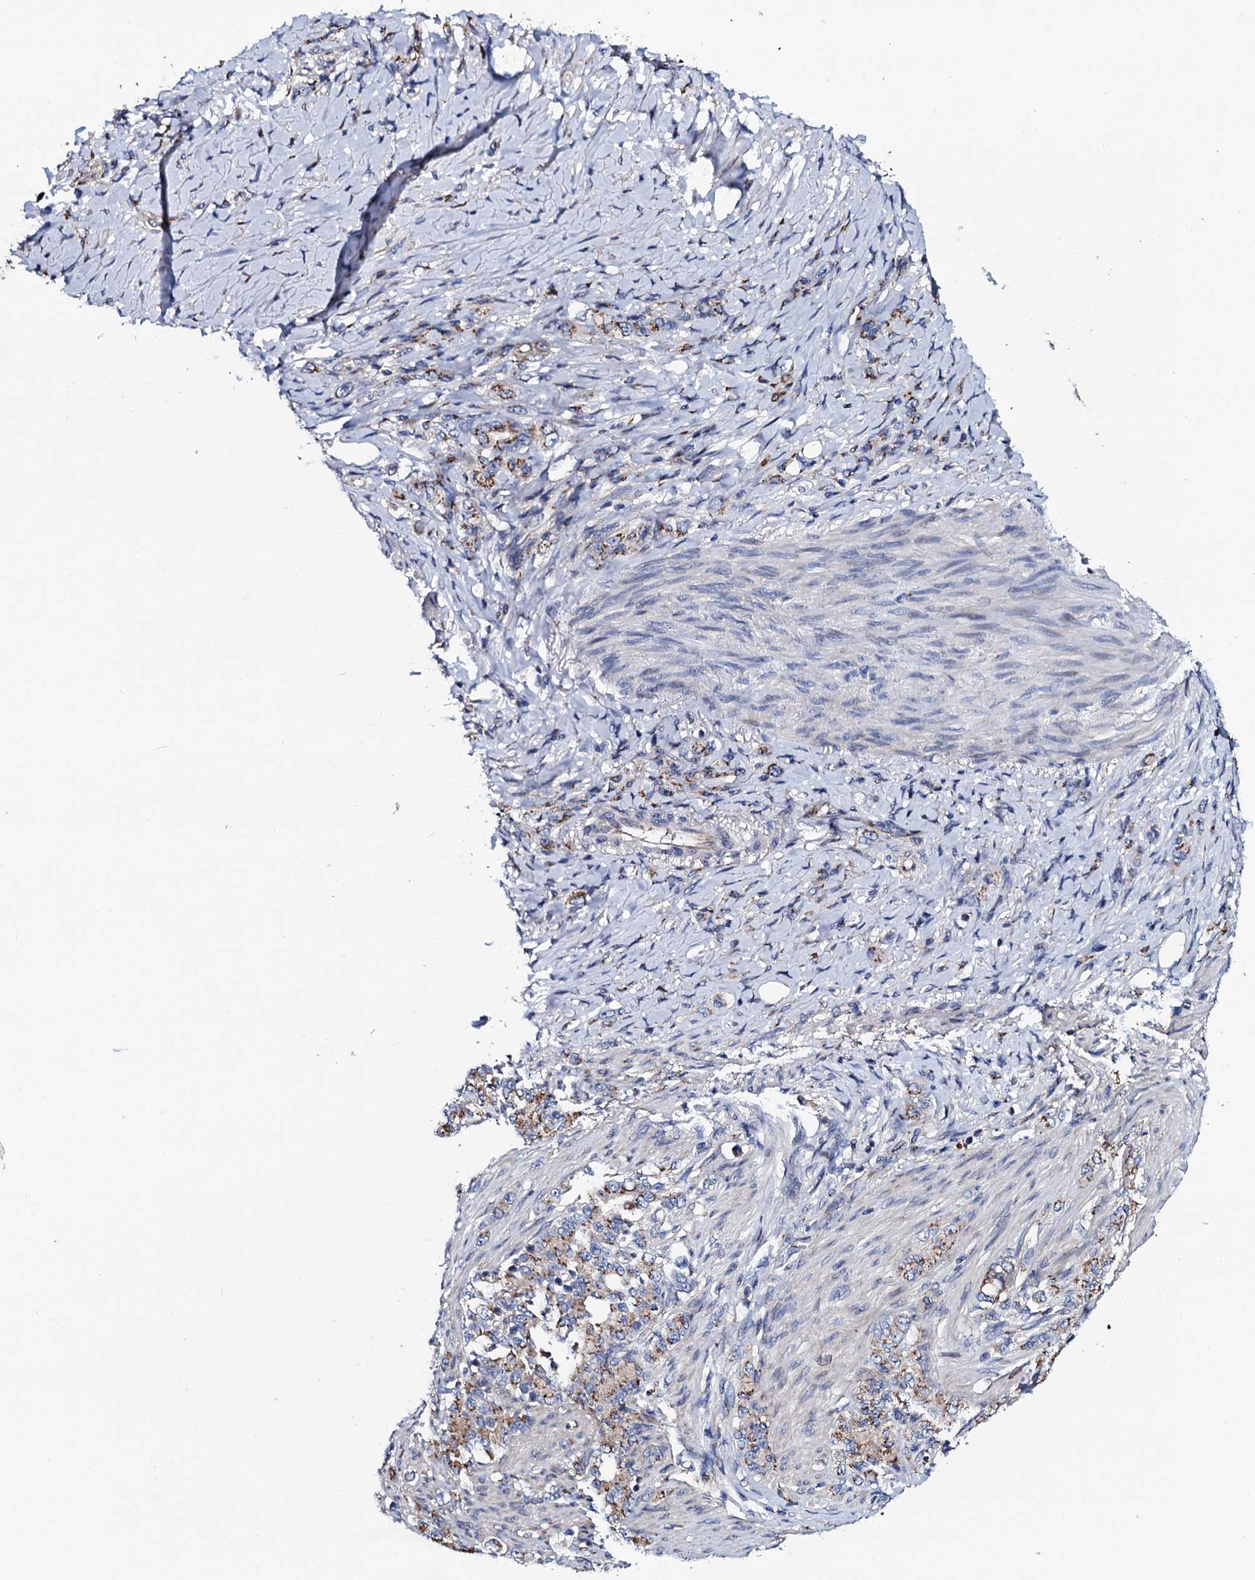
{"staining": {"intensity": "moderate", "quantity": "25%-75%", "location": "cytoplasmic/membranous"}, "tissue": "stomach cancer", "cell_type": "Tumor cells", "image_type": "cancer", "snomed": [{"axis": "morphology", "description": "Adenocarcinoma, NOS"}, {"axis": "topography", "description": "Stomach"}], "caption": "Immunohistochemical staining of human adenocarcinoma (stomach) shows medium levels of moderate cytoplasmic/membranous positivity in about 25%-75% of tumor cells. The protein of interest is stained brown, and the nuclei are stained in blue (DAB (3,3'-diaminobenzidine) IHC with brightfield microscopy, high magnification).", "gene": "PLET1", "patient": {"sex": "female", "age": 79}}